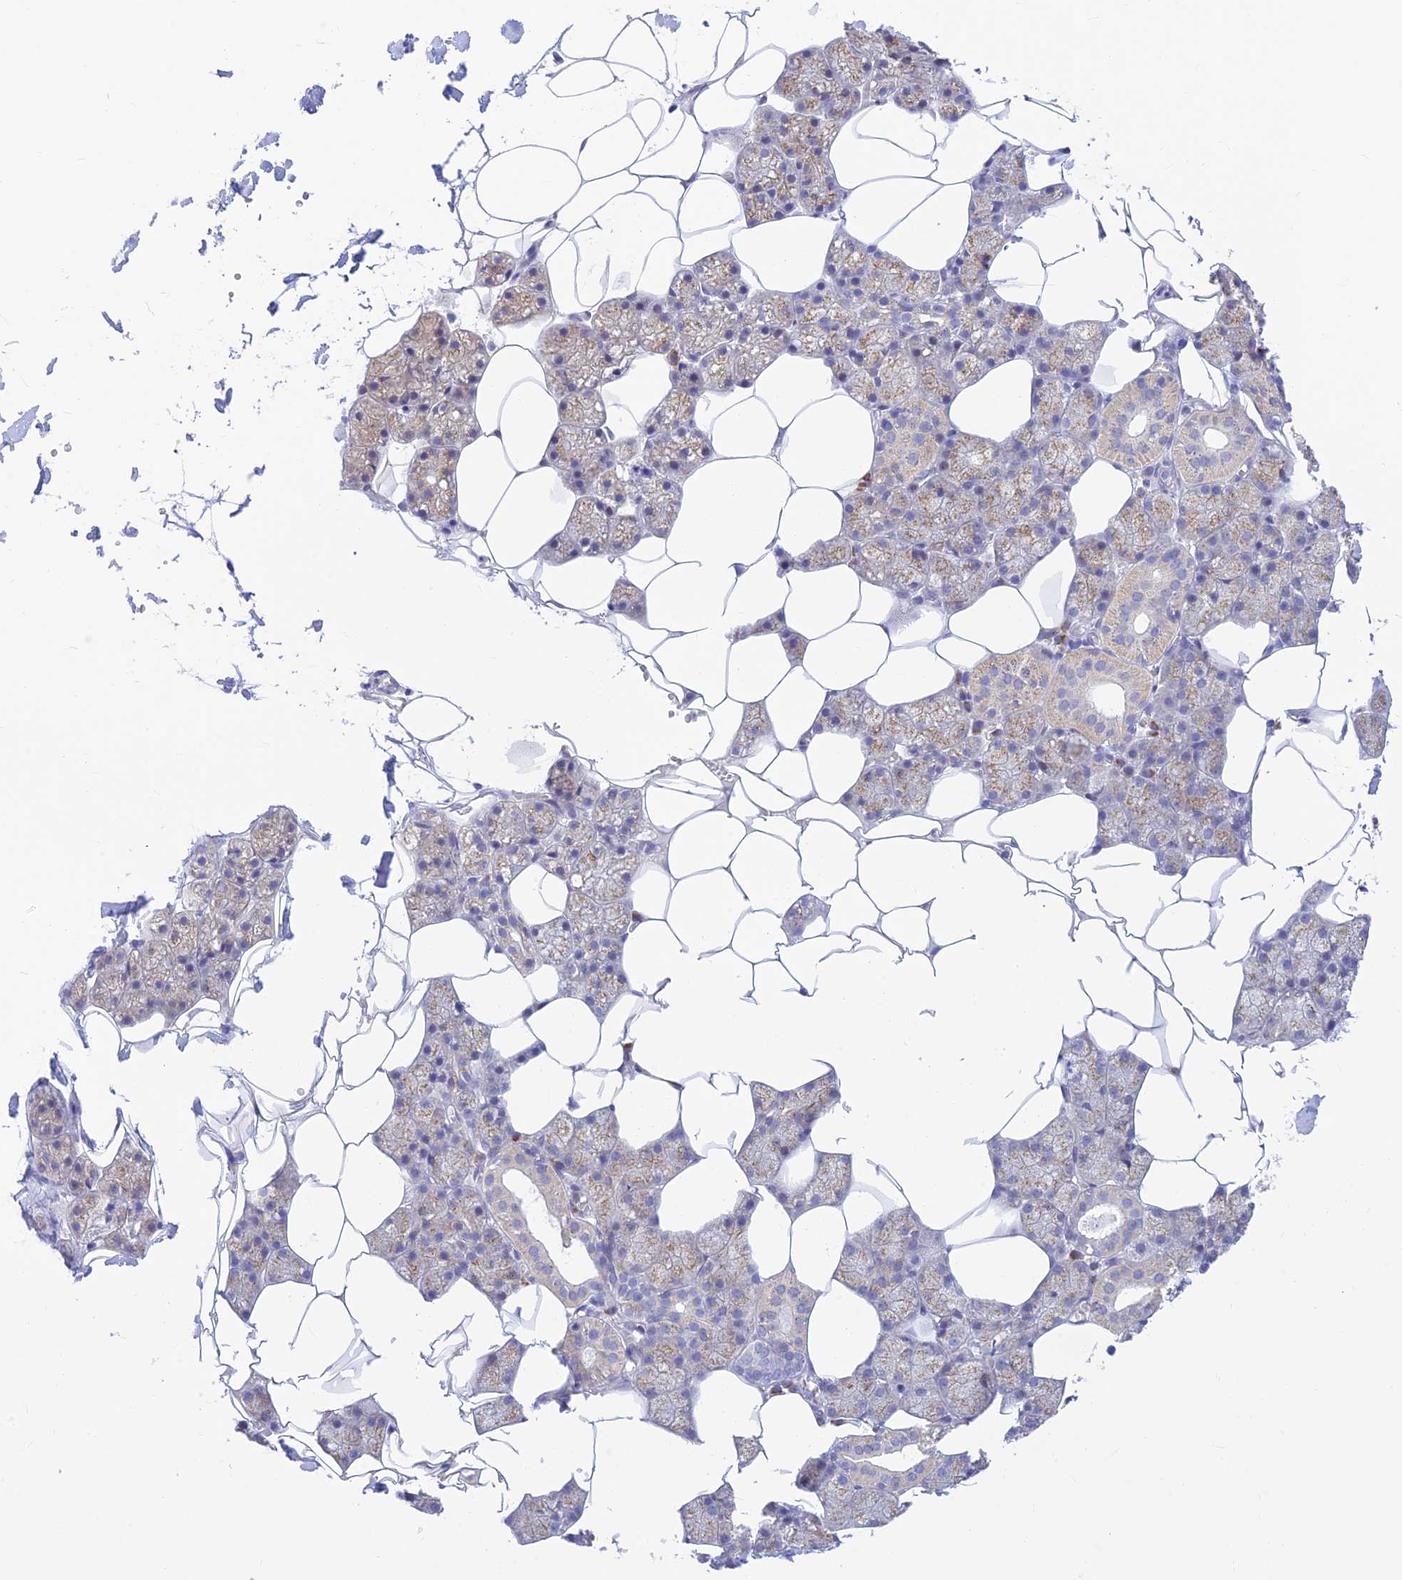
{"staining": {"intensity": "moderate", "quantity": "<25%", "location": "cytoplasmic/membranous"}, "tissue": "salivary gland", "cell_type": "Glandular cells", "image_type": "normal", "snomed": [{"axis": "morphology", "description": "Normal tissue, NOS"}, {"axis": "topography", "description": "Salivary gland"}], "caption": "Normal salivary gland exhibits moderate cytoplasmic/membranous staining in about <25% of glandular cells, visualized by immunohistochemistry.", "gene": "INKA1", "patient": {"sex": "male", "age": 62}}